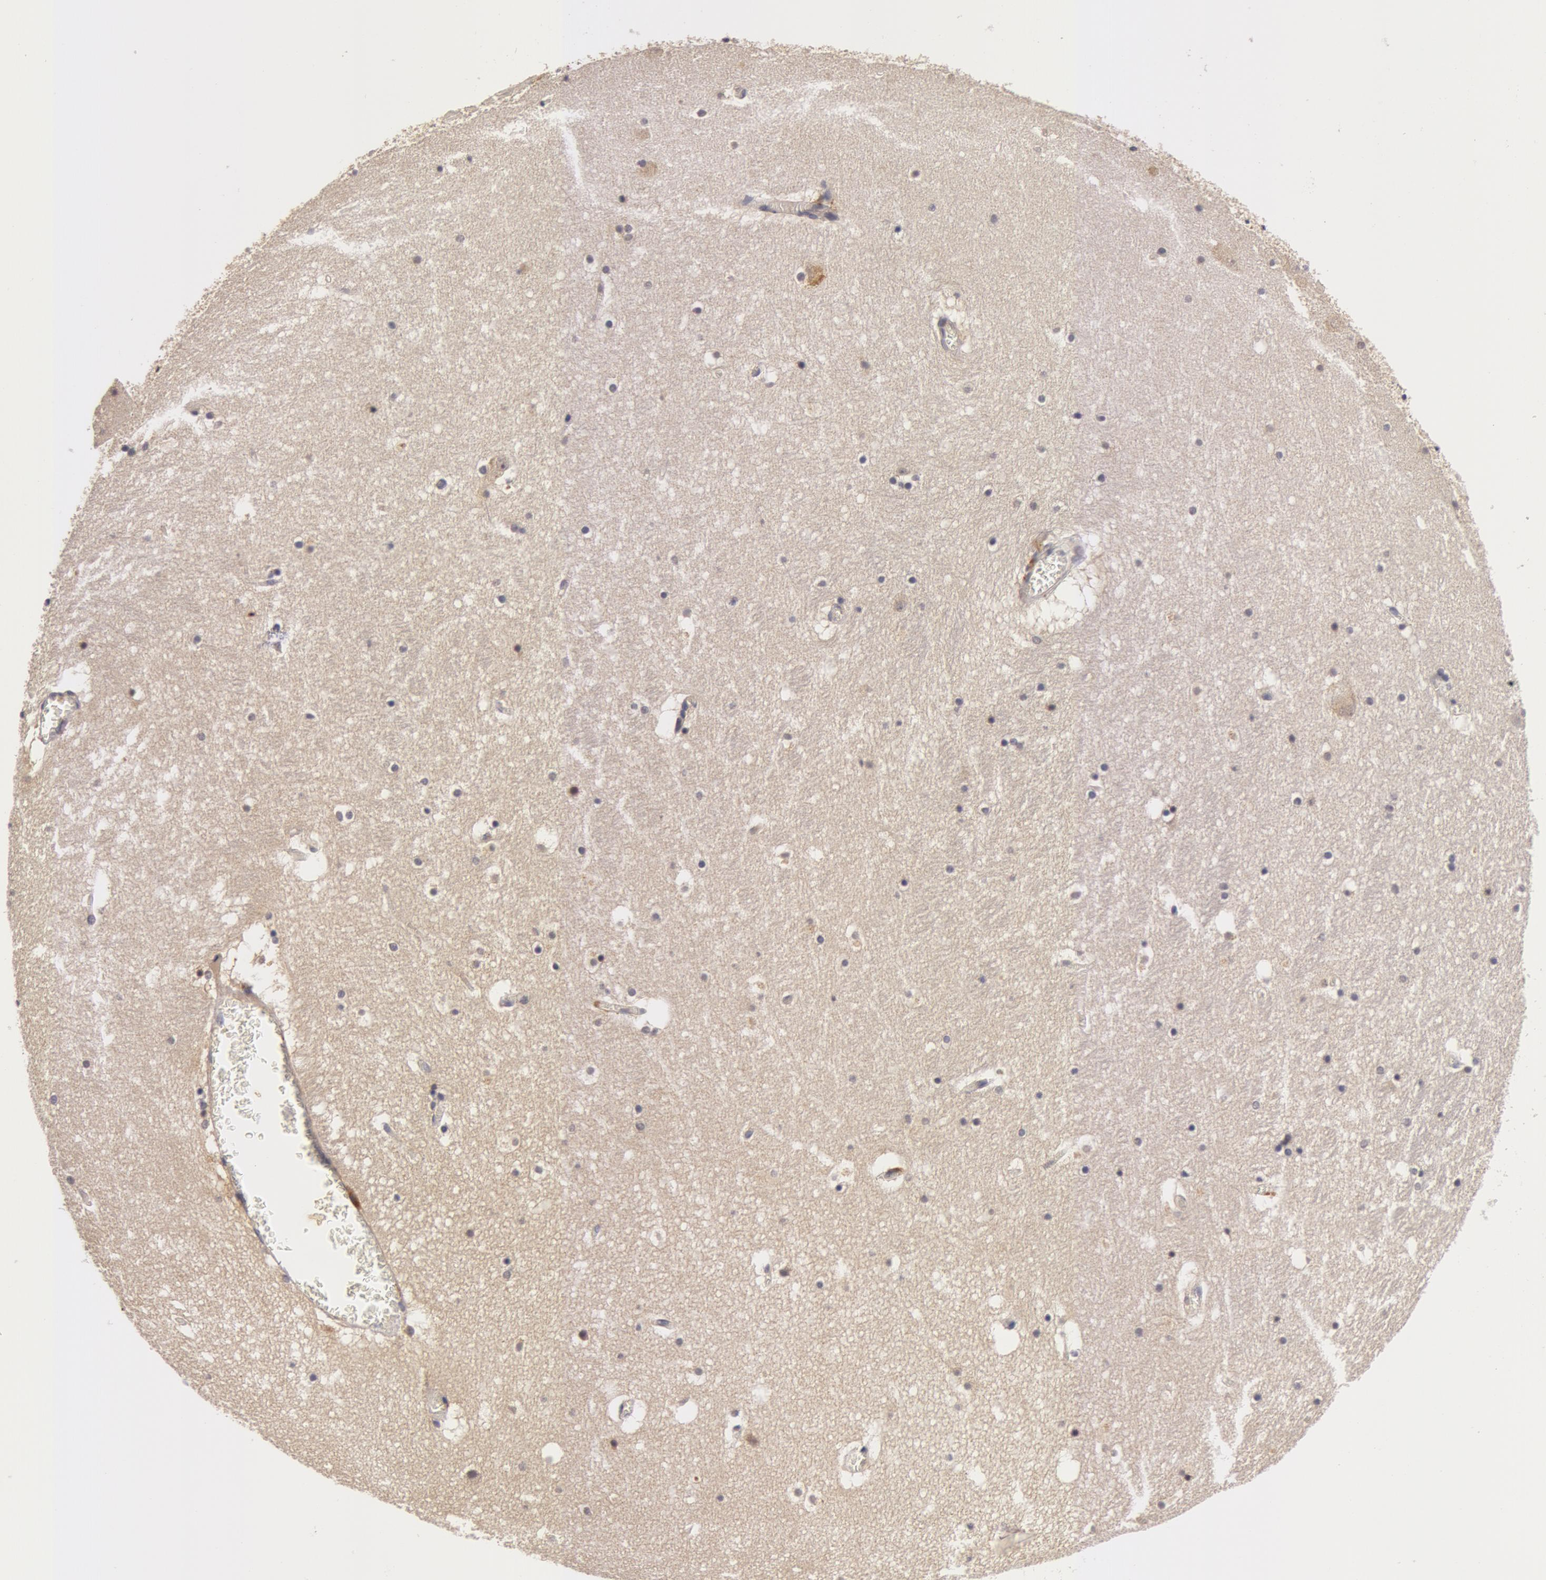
{"staining": {"intensity": "negative", "quantity": "none", "location": "none"}, "tissue": "hippocampus", "cell_type": "Glial cells", "image_type": "normal", "snomed": [{"axis": "morphology", "description": "Normal tissue, NOS"}, {"axis": "topography", "description": "Hippocampus"}], "caption": "Immunohistochemistry (IHC) micrograph of normal hippocampus: hippocampus stained with DAB reveals no significant protein expression in glial cells. (DAB immunohistochemistry (IHC) visualized using brightfield microscopy, high magnification).", "gene": "BCHE", "patient": {"sex": "male", "age": 45}}